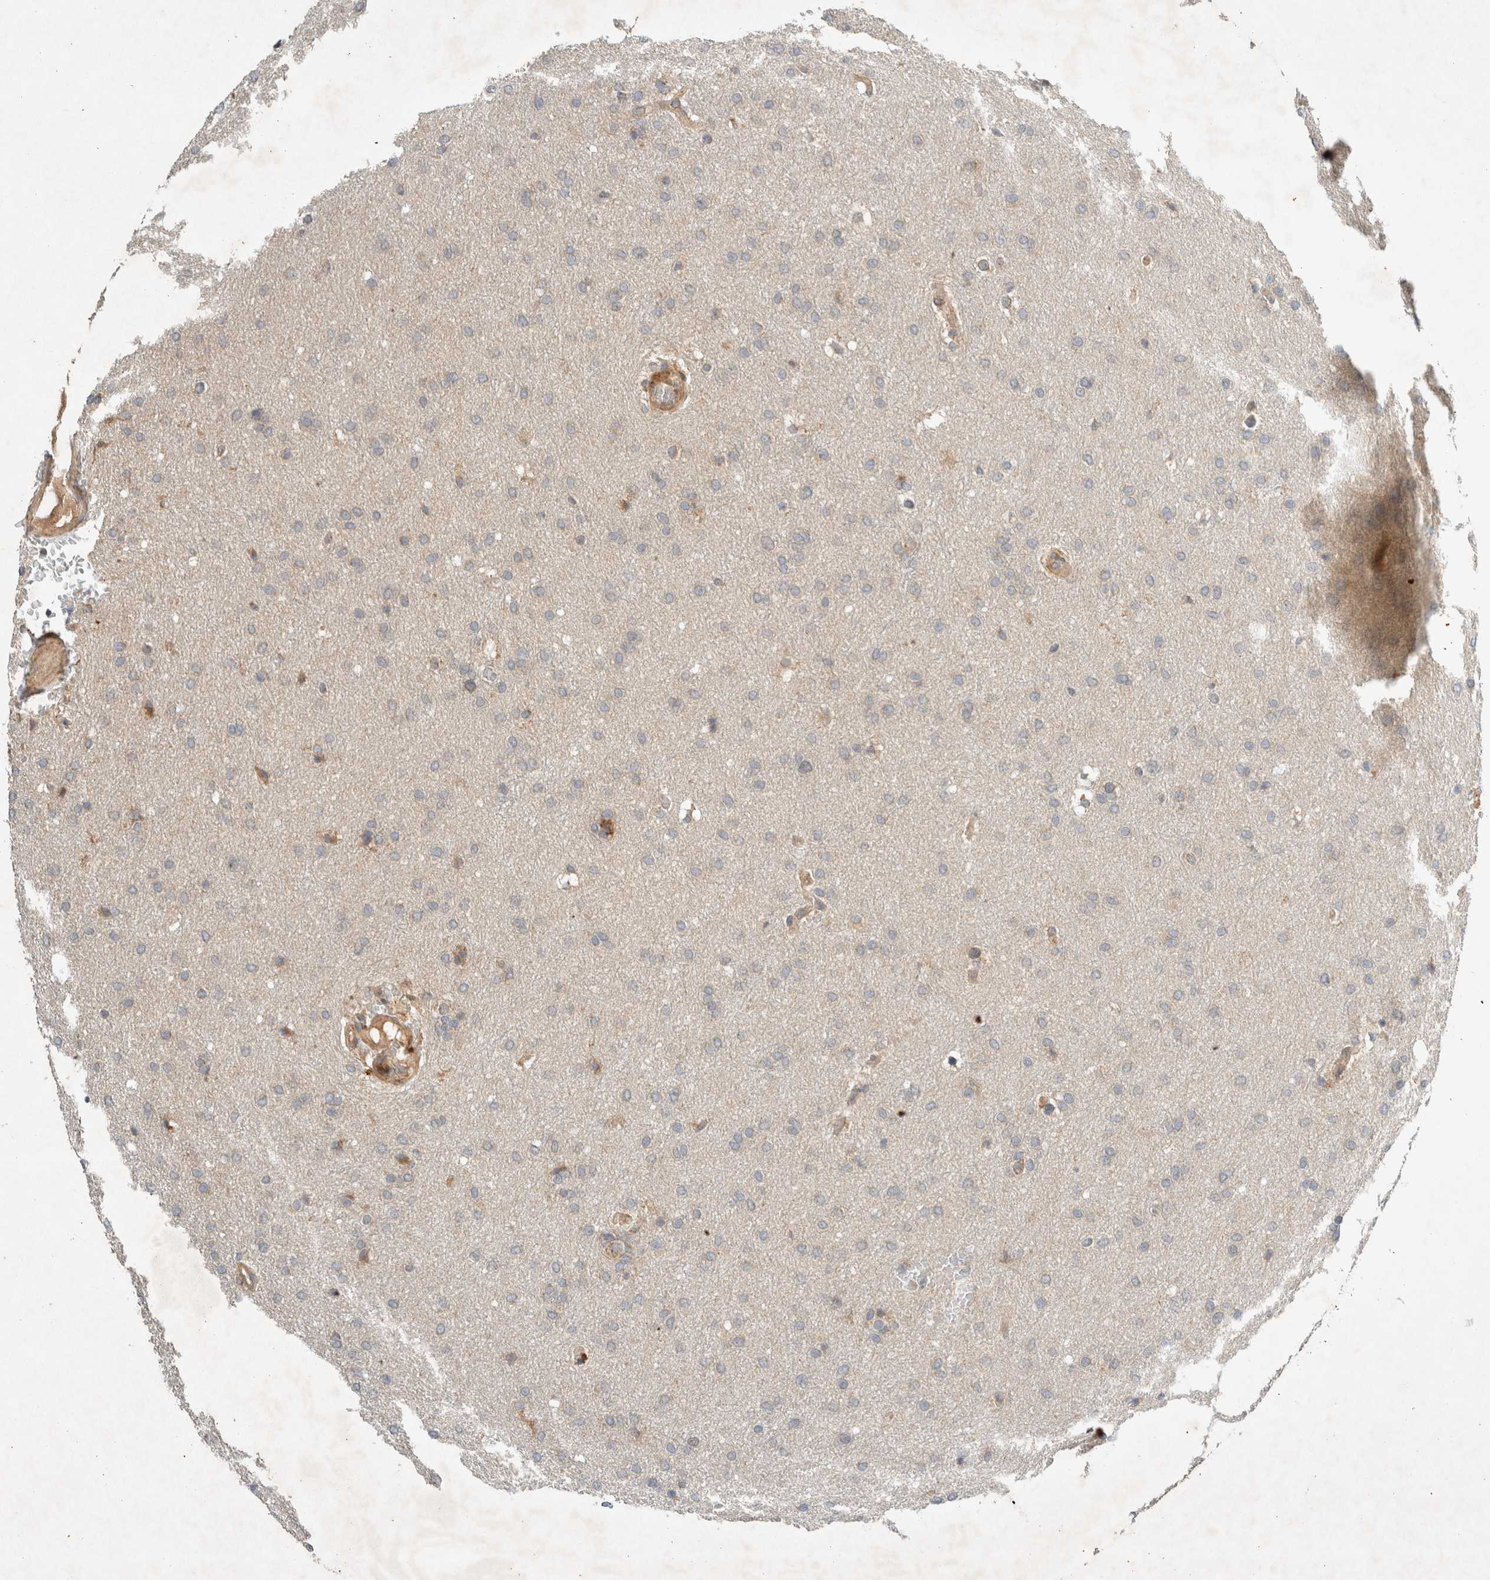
{"staining": {"intensity": "negative", "quantity": "none", "location": "none"}, "tissue": "glioma", "cell_type": "Tumor cells", "image_type": "cancer", "snomed": [{"axis": "morphology", "description": "Glioma, malignant, Low grade"}, {"axis": "topography", "description": "Brain"}], "caption": "Tumor cells are negative for protein expression in human low-grade glioma (malignant).", "gene": "ARMC9", "patient": {"sex": "female", "age": 37}}